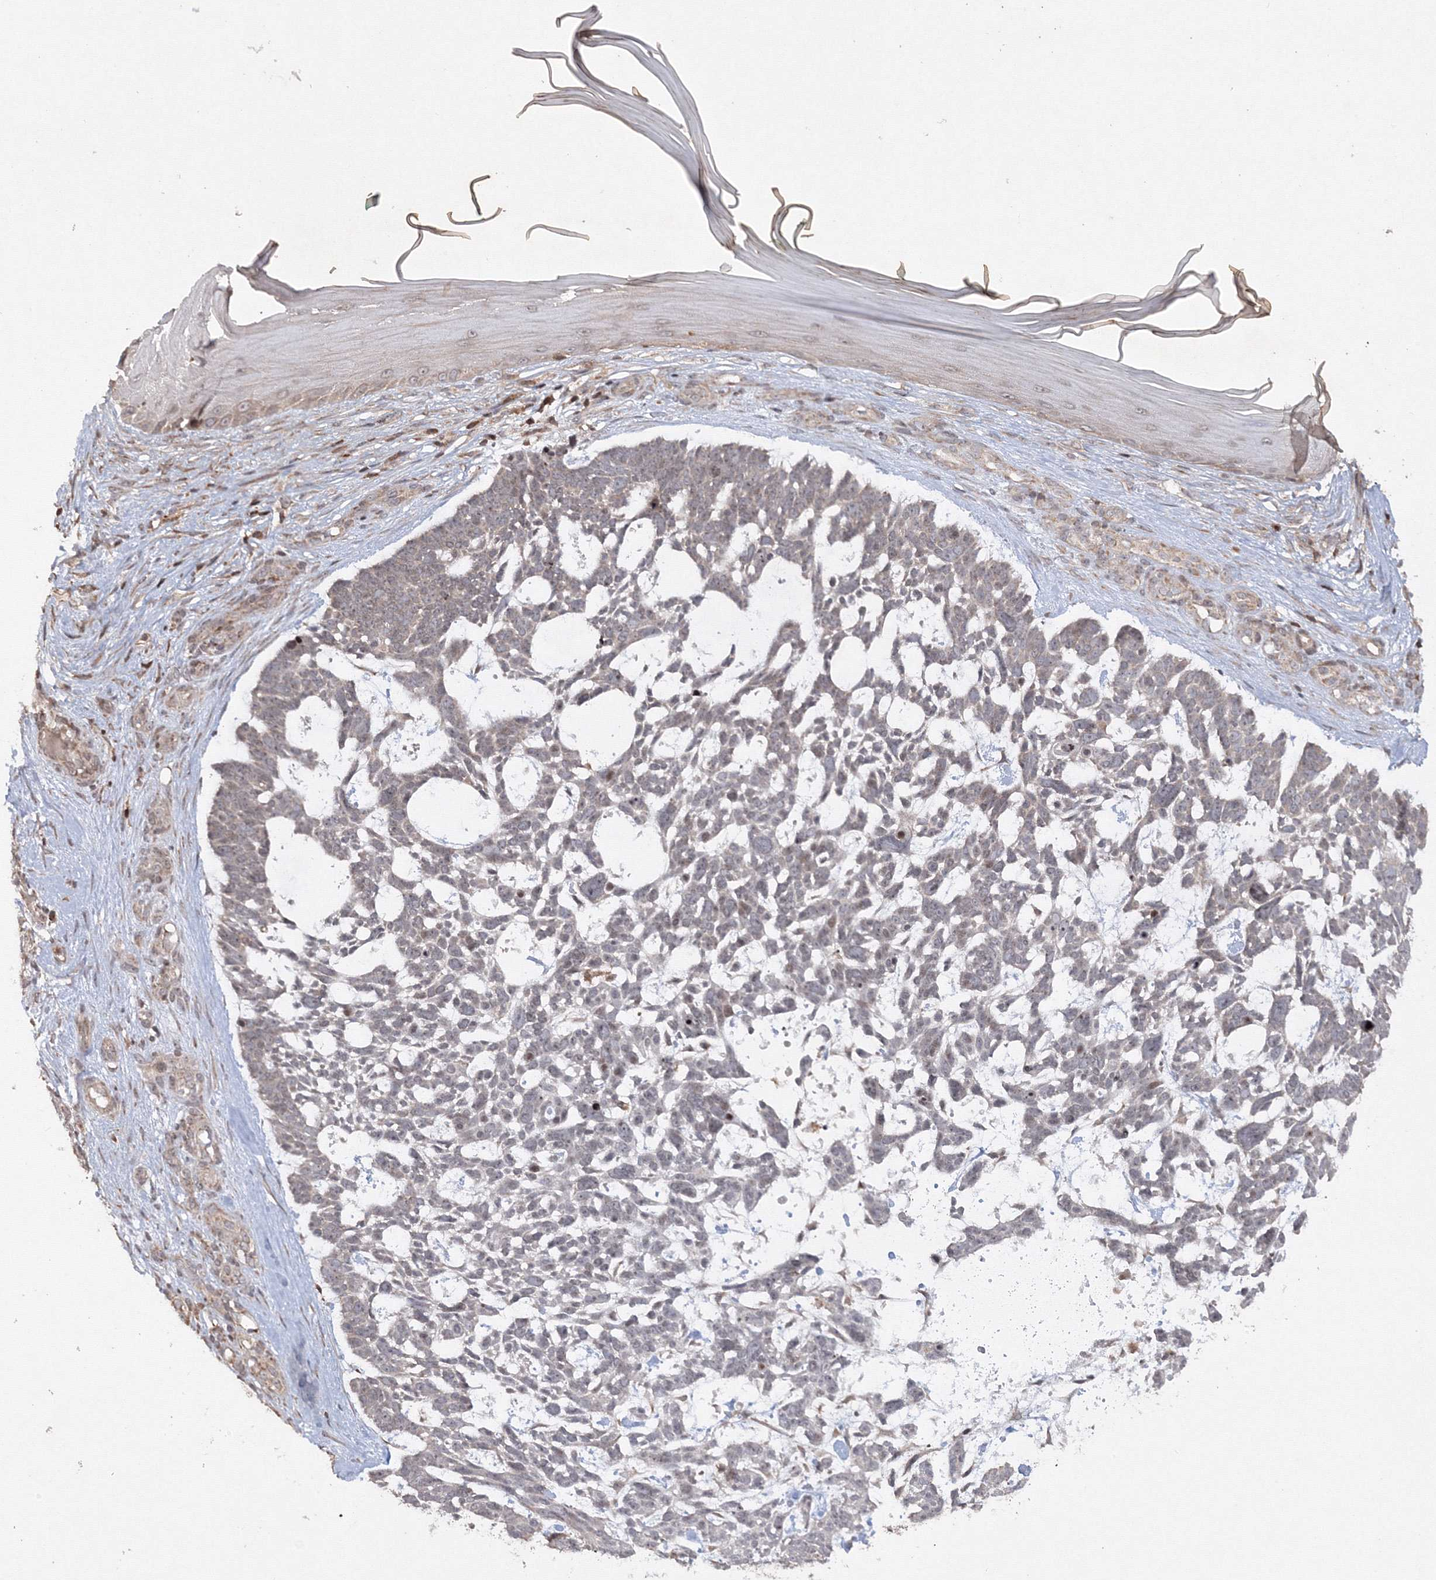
{"staining": {"intensity": "weak", "quantity": "25%-75%", "location": "cytoplasmic/membranous,nuclear"}, "tissue": "skin cancer", "cell_type": "Tumor cells", "image_type": "cancer", "snomed": [{"axis": "morphology", "description": "Basal cell carcinoma"}, {"axis": "topography", "description": "Skin"}], "caption": "Brown immunohistochemical staining in human basal cell carcinoma (skin) shows weak cytoplasmic/membranous and nuclear staining in approximately 25%-75% of tumor cells.", "gene": "MKRN2", "patient": {"sex": "male", "age": 88}}